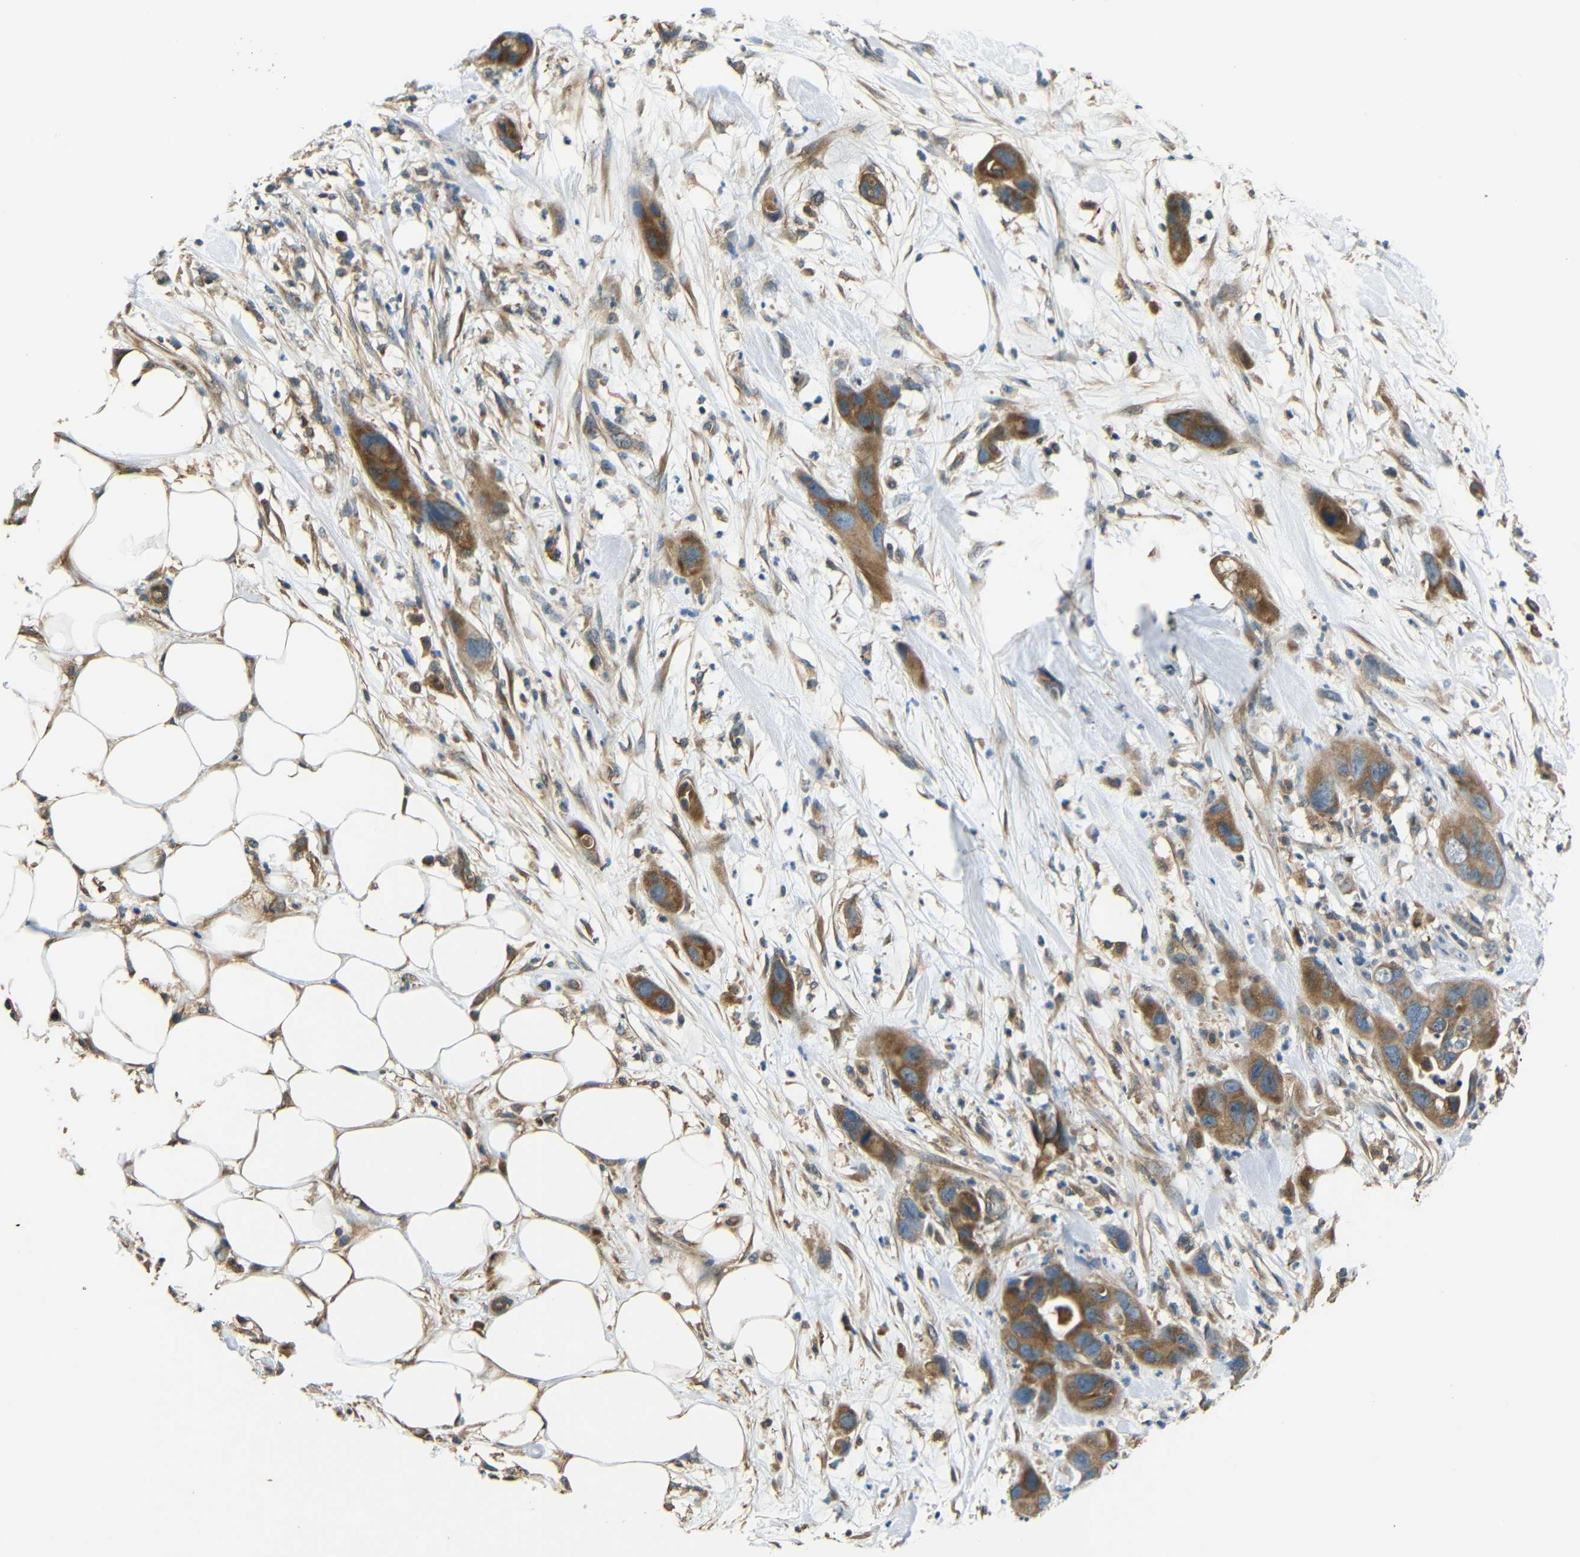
{"staining": {"intensity": "moderate", "quantity": ">75%", "location": "cytoplasmic/membranous"}, "tissue": "pancreatic cancer", "cell_type": "Tumor cells", "image_type": "cancer", "snomed": [{"axis": "morphology", "description": "Adenocarcinoma, NOS"}, {"axis": "topography", "description": "Pancreas"}], "caption": "Pancreatic cancer stained with immunohistochemistry demonstrates moderate cytoplasmic/membranous staining in approximately >75% of tumor cells. The protein of interest is stained brown, and the nuclei are stained in blue (DAB IHC with brightfield microscopy, high magnification).", "gene": "FNDC3A", "patient": {"sex": "female", "age": 71}}